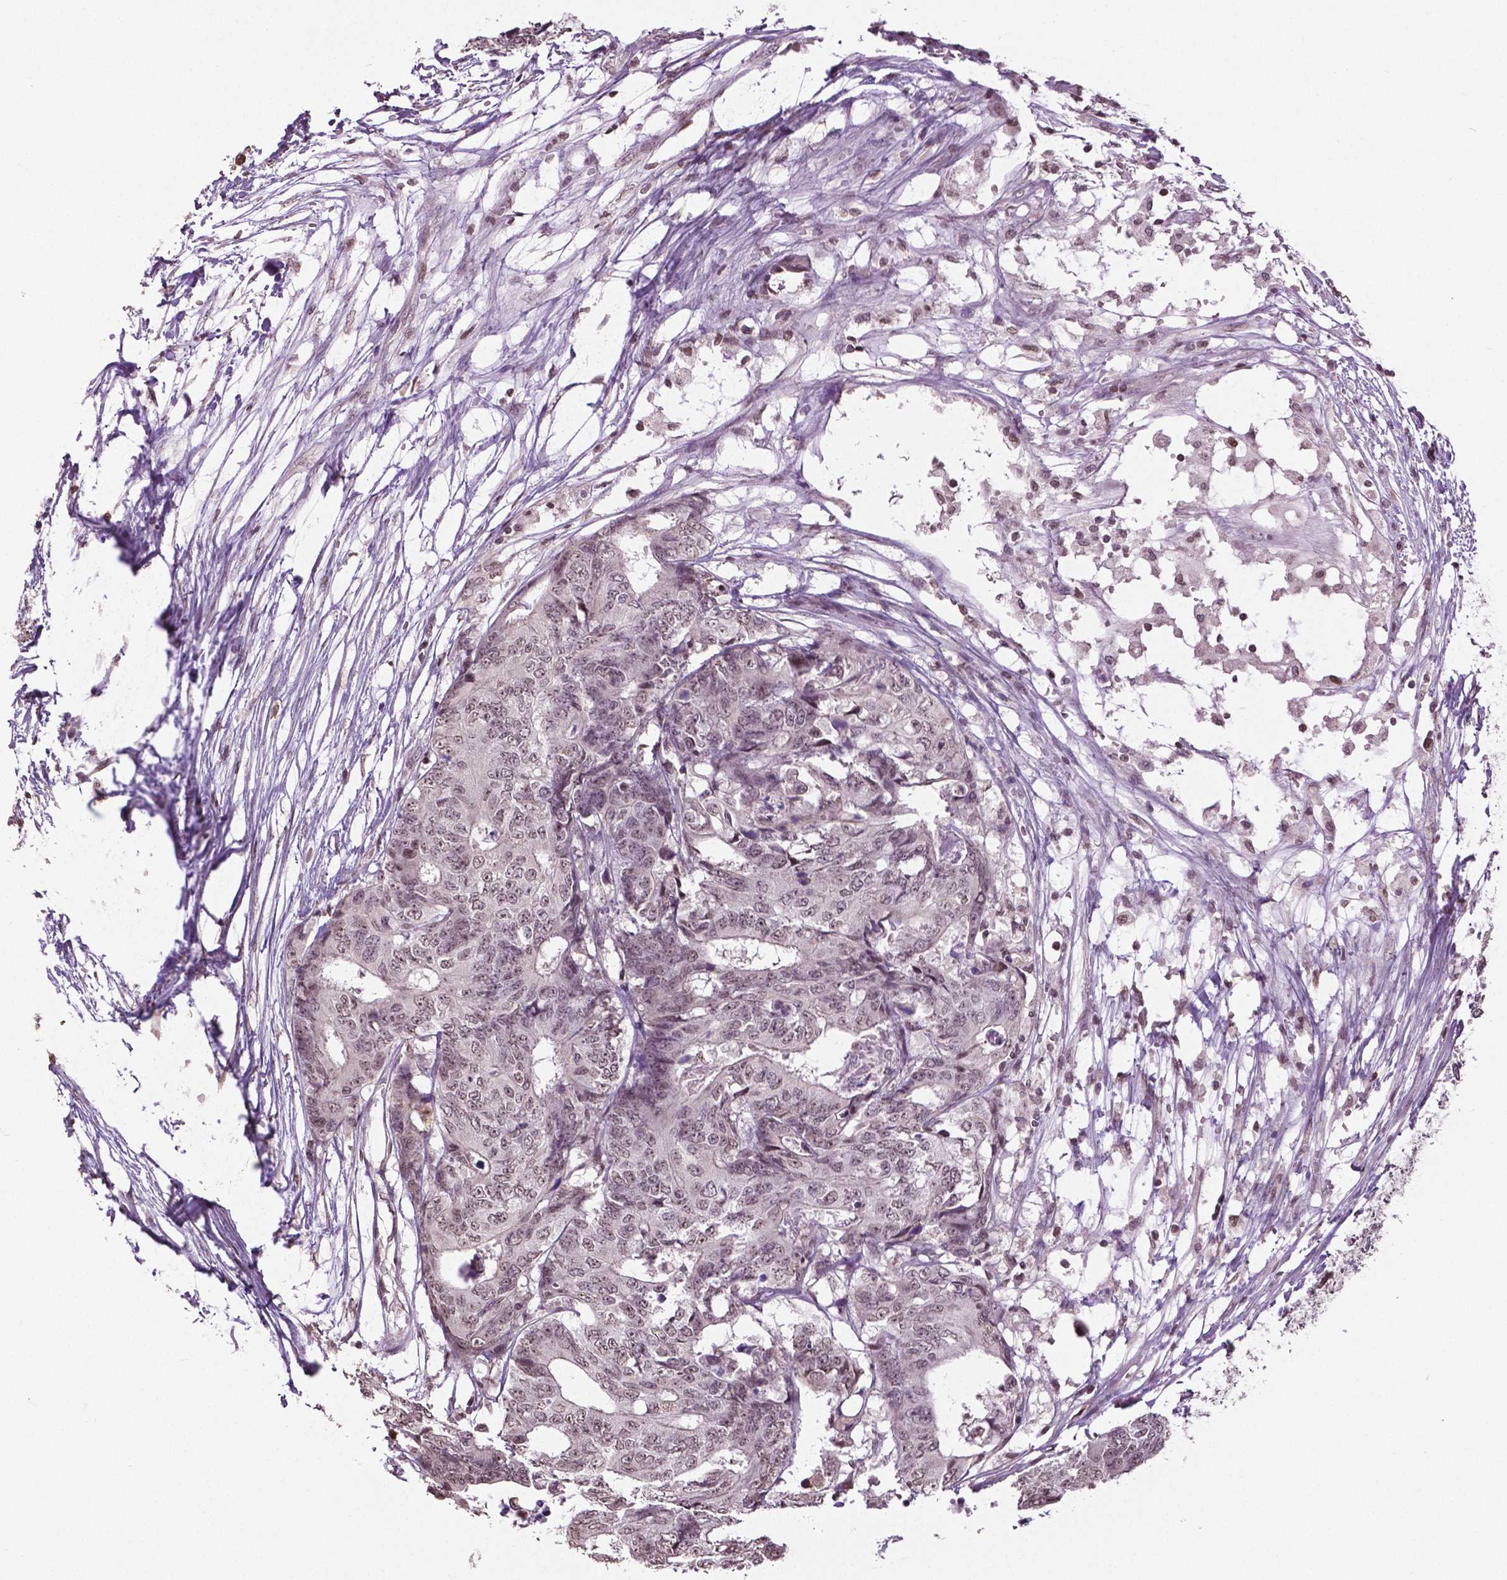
{"staining": {"intensity": "weak", "quantity": ">75%", "location": "nuclear"}, "tissue": "colorectal cancer", "cell_type": "Tumor cells", "image_type": "cancer", "snomed": [{"axis": "morphology", "description": "Adenocarcinoma, NOS"}, {"axis": "topography", "description": "Colon"}], "caption": "The image shows staining of adenocarcinoma (colorectal), revealing weak nuclear protein positivity (brown color) within tumor cells.", "gene": "DLX5", "patient": {"sex": "female", "age": 48}}